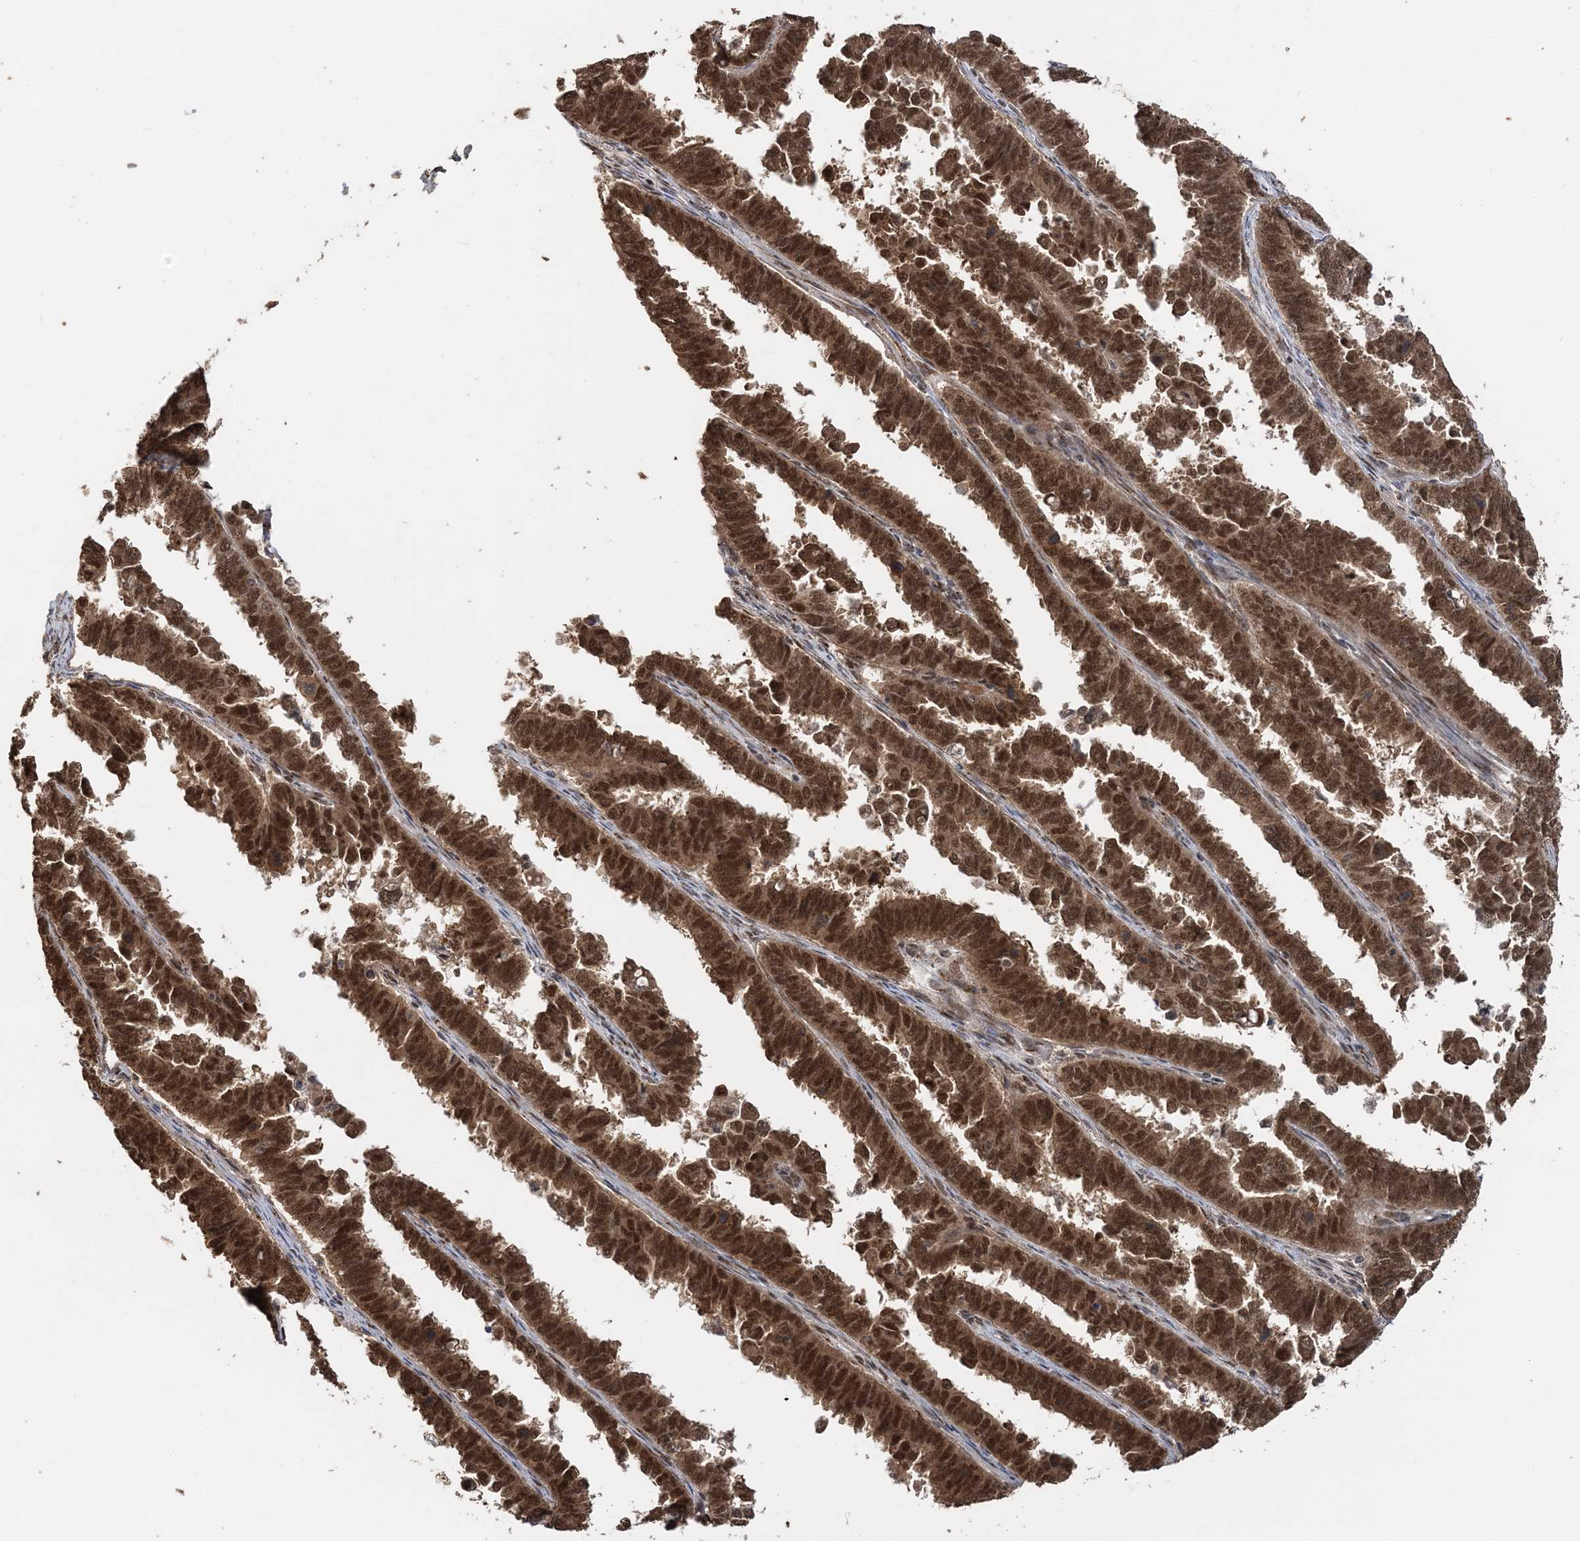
{"staining": {"intensity": "strong", "quantity": ">75%", "location": "cytoplasmic/membranous,nuclear"}, "tissue": "endometrial cancer", "cell_type": "Tumor cells", "image_type": "cancer", "snomed": [{"axis": "morphology", "description": "Adenocarcinoma, NOS"}, {"axis": "topography", "description": "Endometrium"}], "caption": "A micrograph of human endometrial cancer (adenocarcinoma) stained for a protein shows strong cytoplasmic/membranous and nuclear brown staining in tumor cells.", "gene": "TSHZ2", "patient": {"sex": "female", "age": 75}}